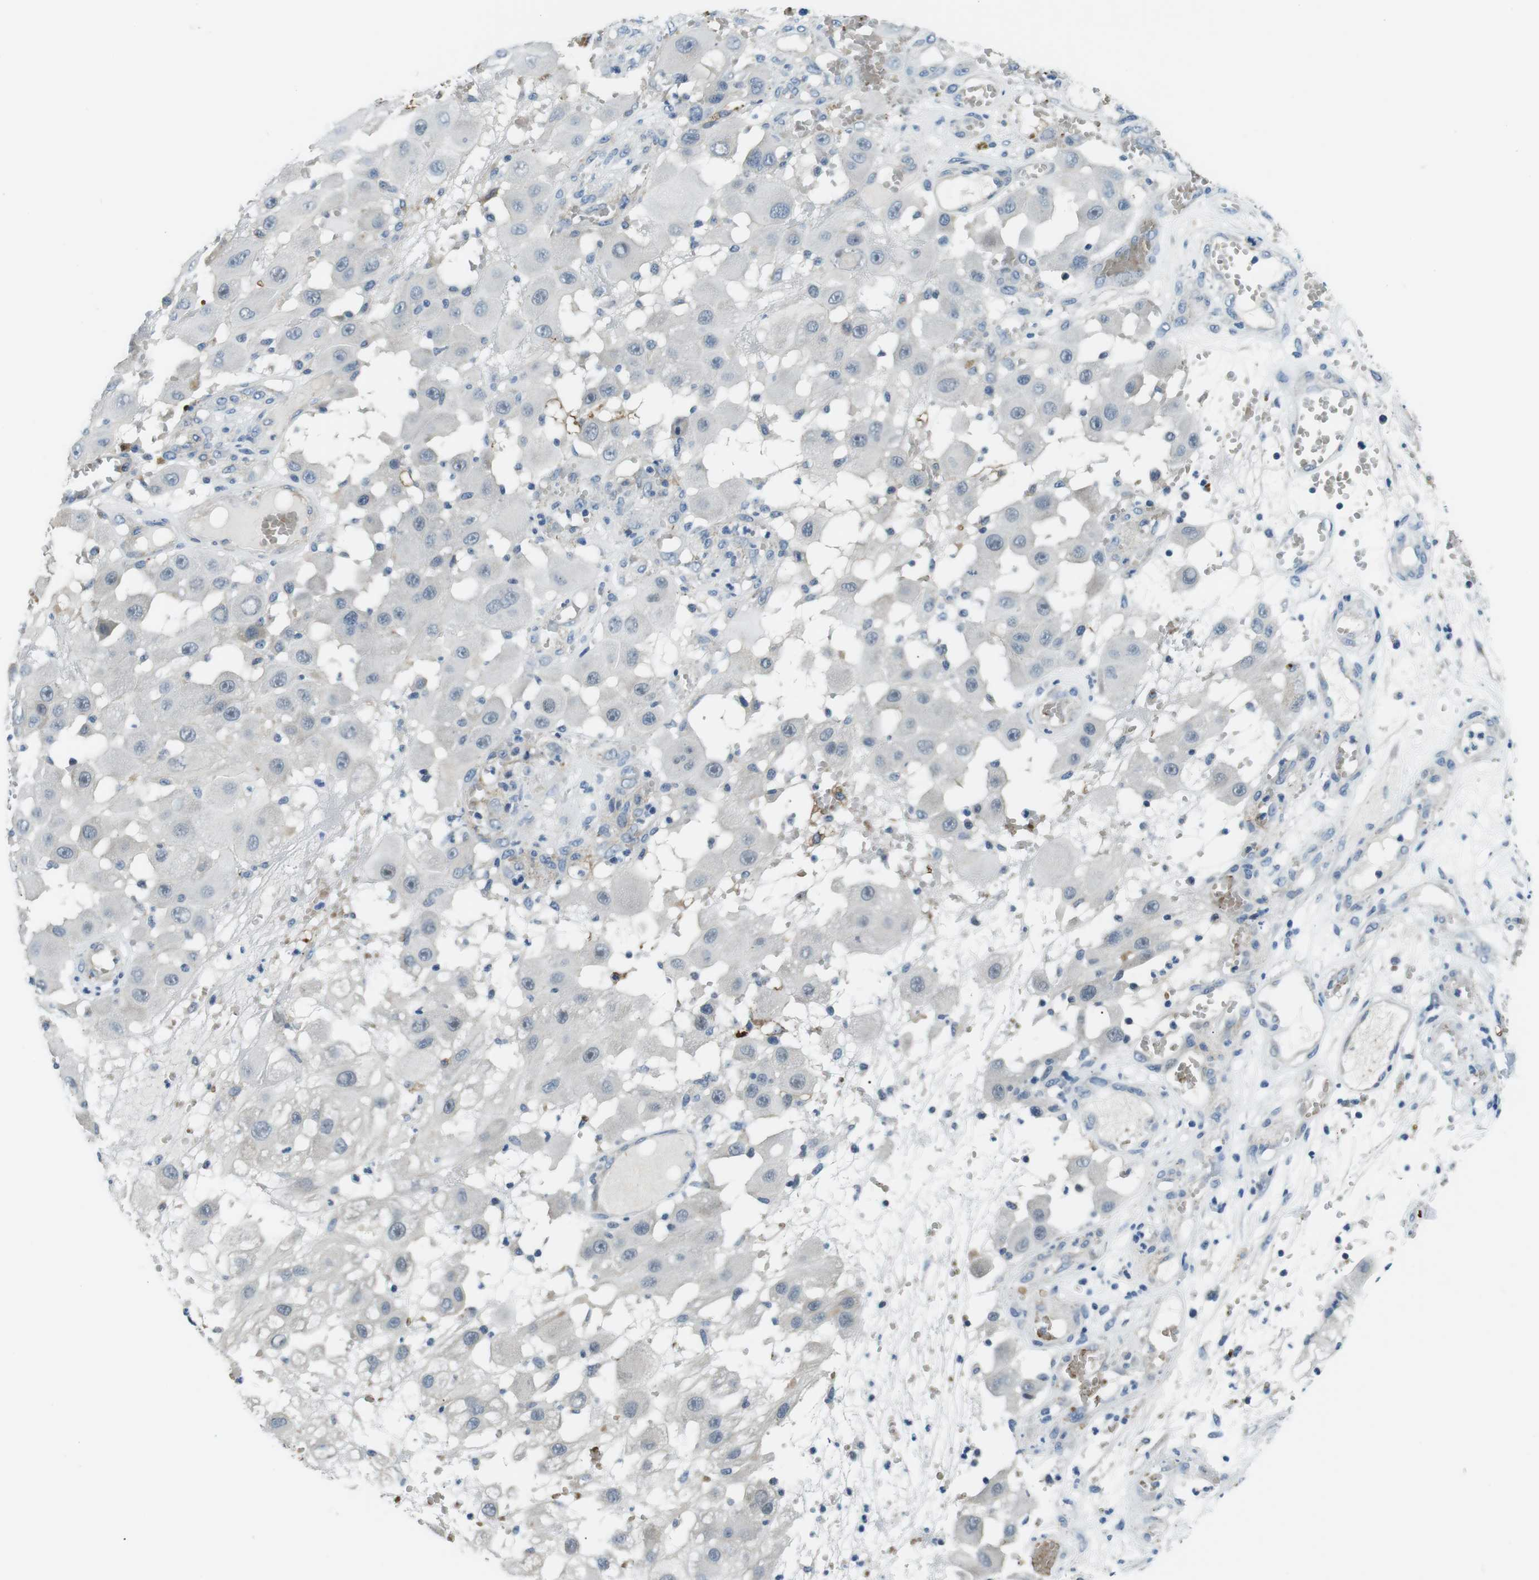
{"staining": {"intensity": "negative", "quantity": "none", "location": "none"}, "tissue": "melanoma", "cell_type": "Tumor cells", "image_type": "cancer", "snomed": [{"axis": "morphology", "description": "Malignant melanoma, NOS"}, {"axis": "topography", "description": "Skin"}], "caption": "IHC micrograph of melanoma stained for a protein (brown), which reveals no positivity in tumor cells.", "gene": "WSCD1", "patient": {"sex": "female", "age": 81}}